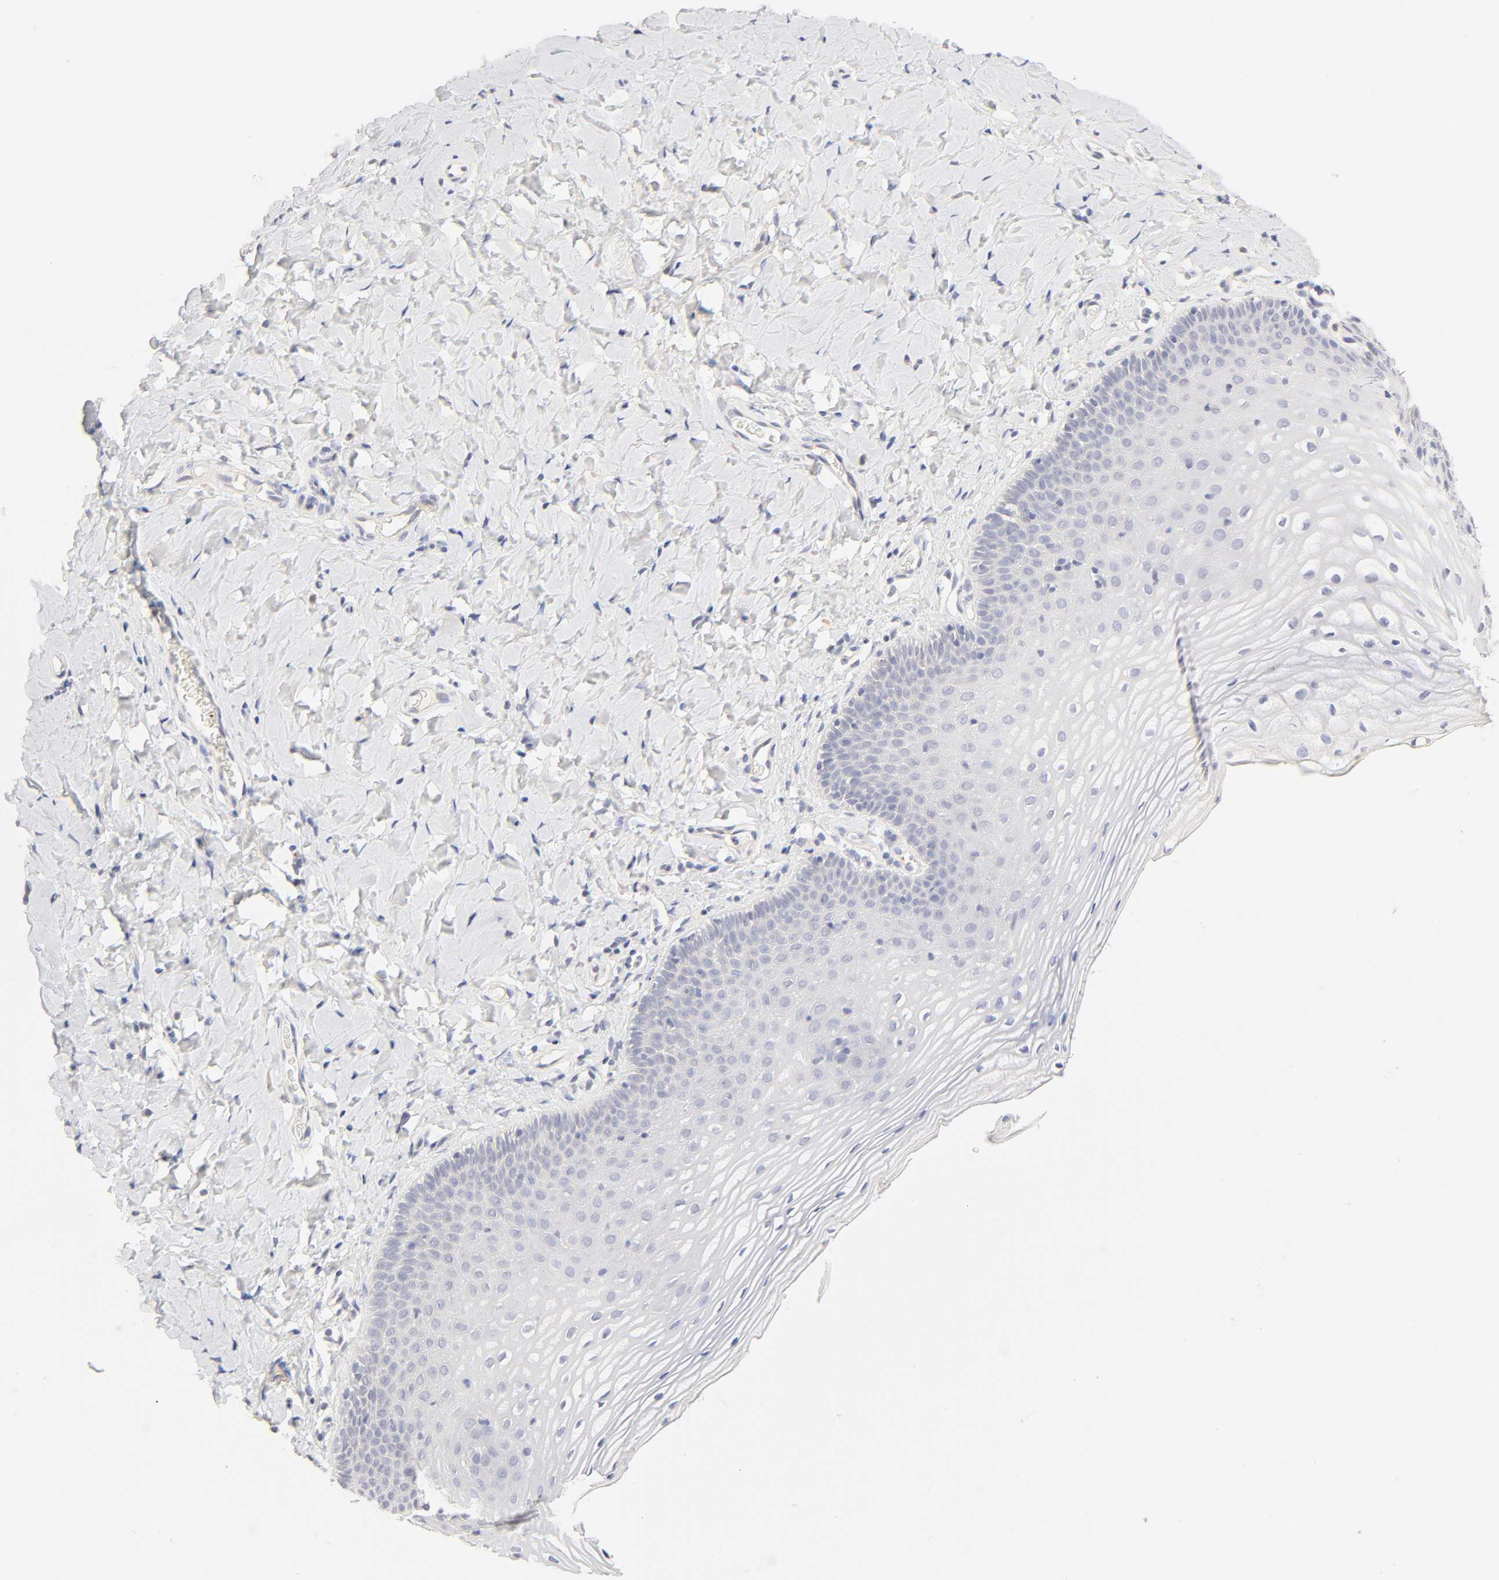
{"staining": {"intensity": "negative", "quantity": "none", "location": "none"}, "tissue": "vagina", "cell_type": "Squamous epithelial cells", "image_type": "normal", "snomed": [{"axis": "morphology", "description": "Normal tissue, NOS"}, {"axis": "topography", "description": "Vagina"}], "caption": "Immunohistochemistry of unremarkable human vagina shows no positivity in squamous epithelial cells. The staining was performed using DAB to visualize the protein expression in brown, while the nuclei were stained in blue with hematoxylin (Magnification: 20x).", "gene": "CYP4B1", "patient": {"sex": "female", "age": 55}}